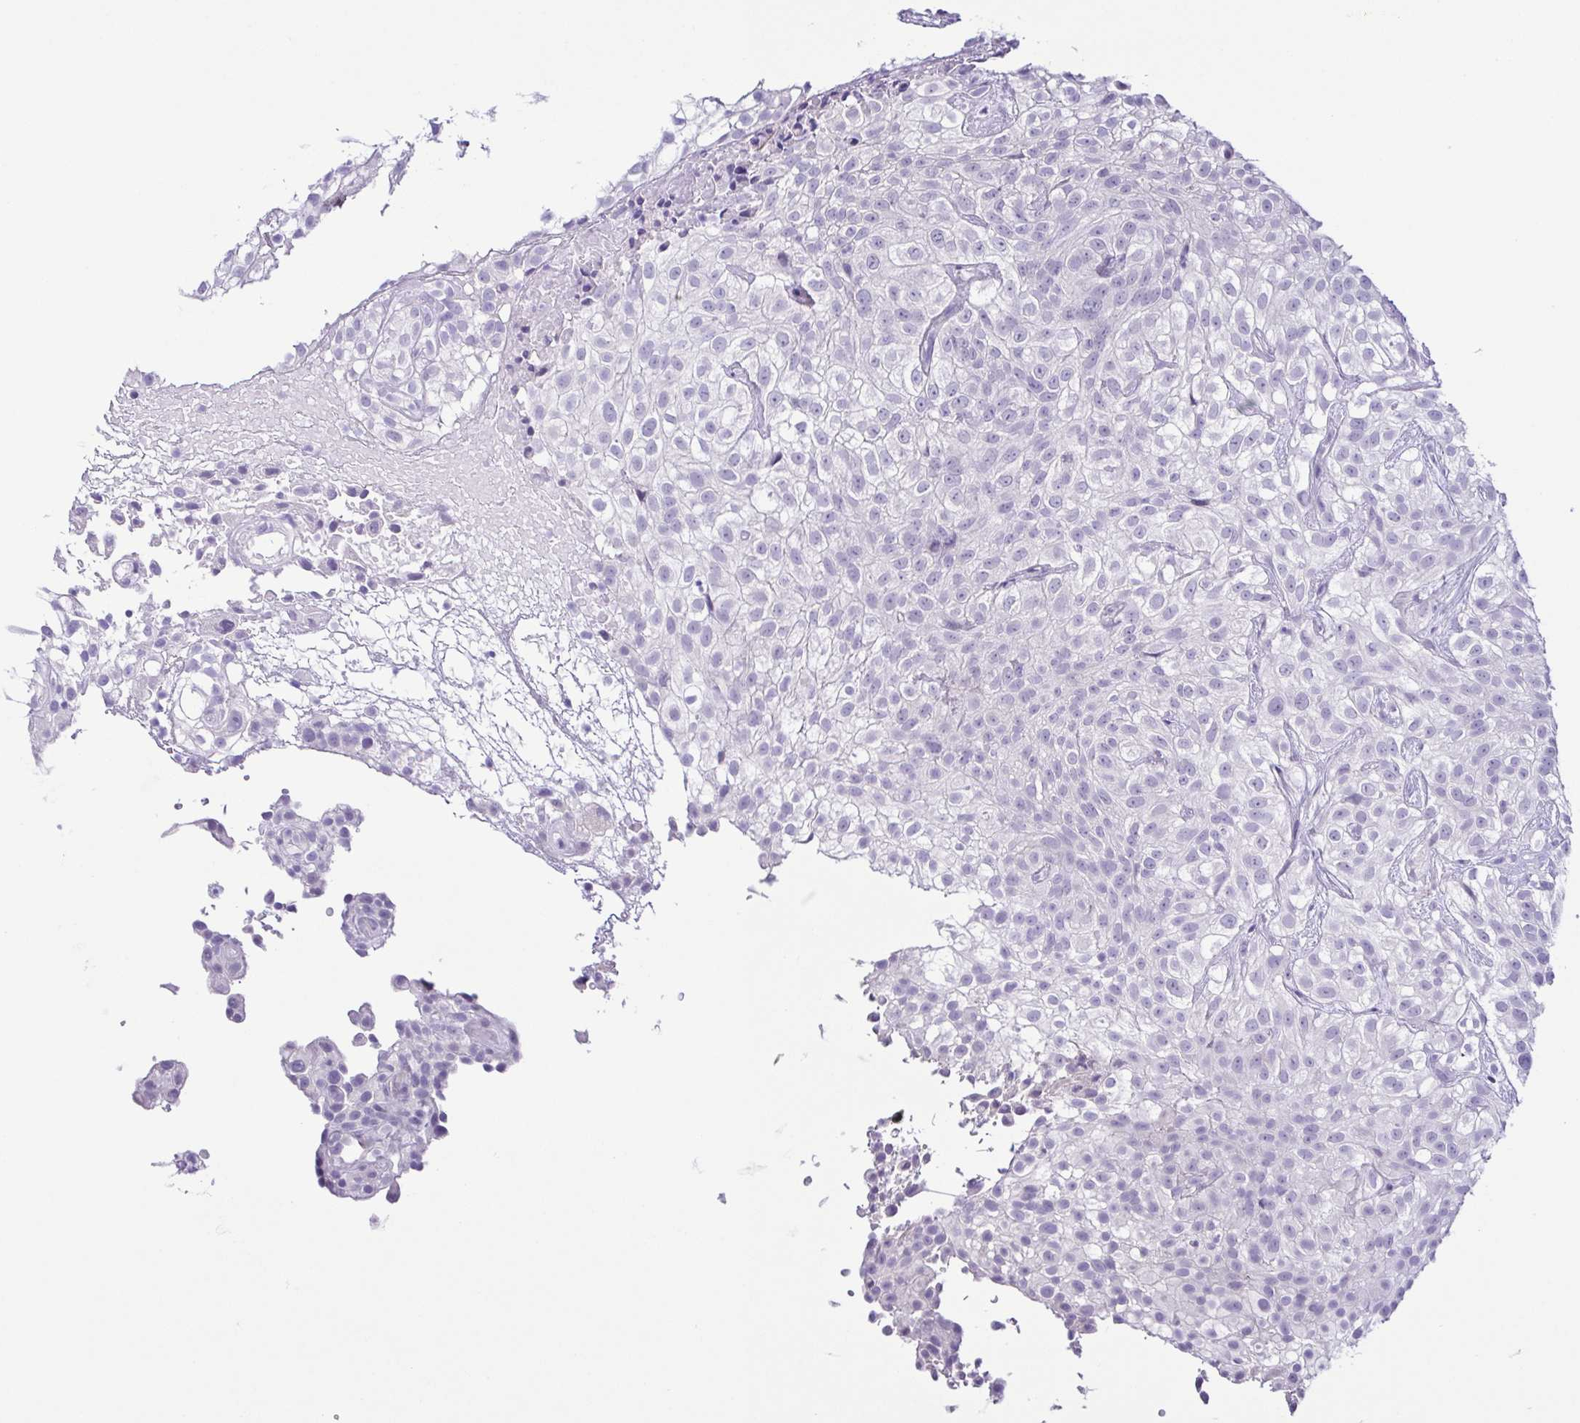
{"staining": {"intensity": "negative", "quantity": "none", "location": "none"}, "tissue": "urothelial cancer", "cell_type": "Tumor cells", "image_type": "cancer", "snomed": [{"axis": "morphology", "description": "Urothelial carcinoma, High grade"}, {"axis": "topography", "description": "Urinary bladder"}], "caption": "High-grade urothelial carcinoma was stained to show a protein in brown. There is no significant staining in tumor cells.", "gene": "TERT", "patient": {"sex": "male", "age": 56}}